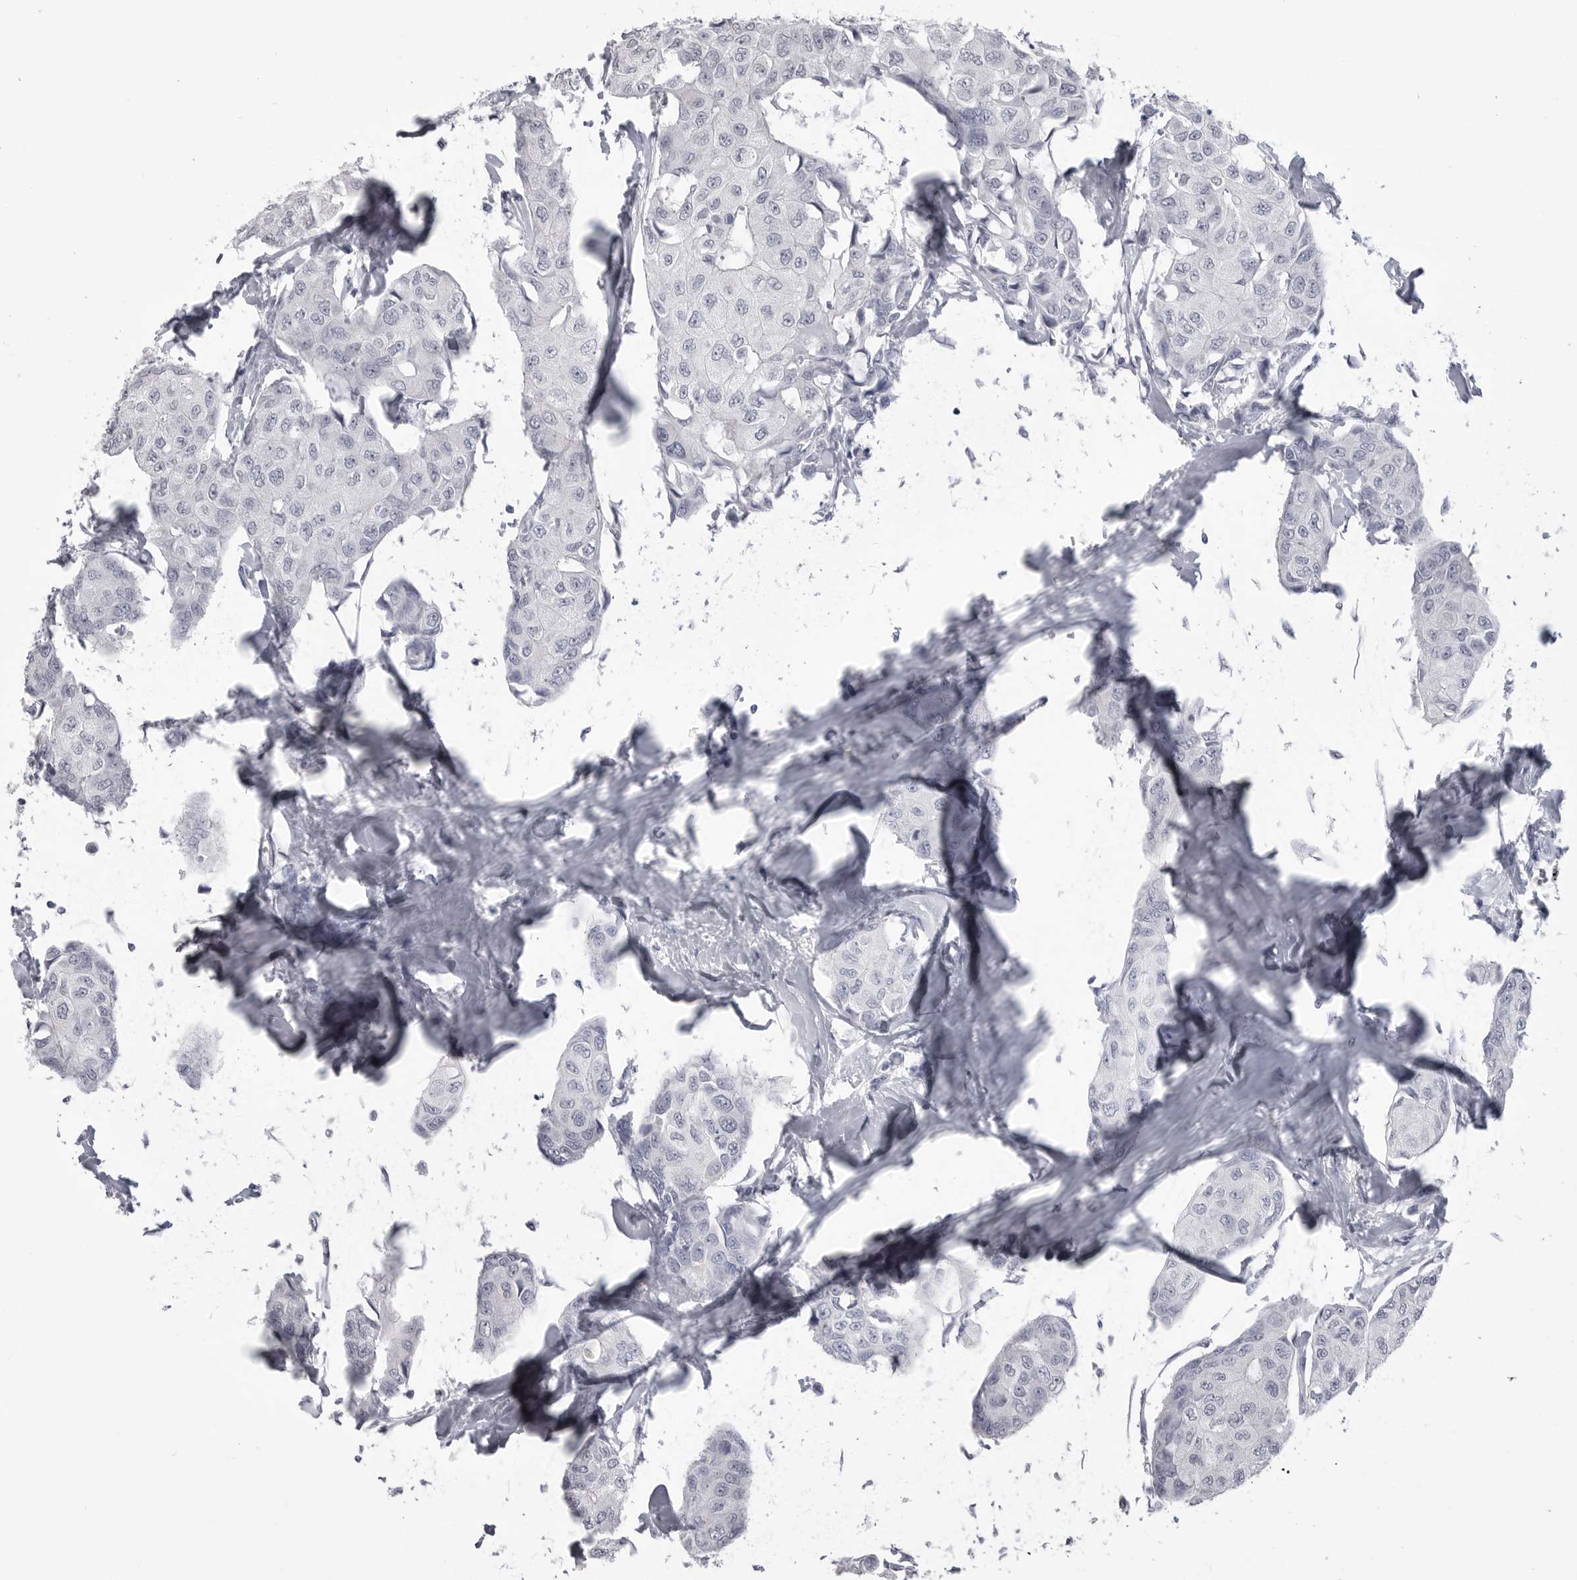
{"staining": {"intensity": "negative", "quantity": "none", "location": "none"}, "tissue": "breast cancer", "cell_type": "Tumor cells", "image_type": "cancer", "snomed": [{"axis": "morphology", "description": "Duct carcinoma"}, {"axis": "topography", "description": "Breast"}], "caption": "An immunohistochemistry photomicrograph of breast cancer (intraductal carcinoma) is shown. There is no staining in tumor cells of breast cancer (intraductal carcinoma).", "gene": "SERPING1", "patient": {"sex": "female", "age": 80}}